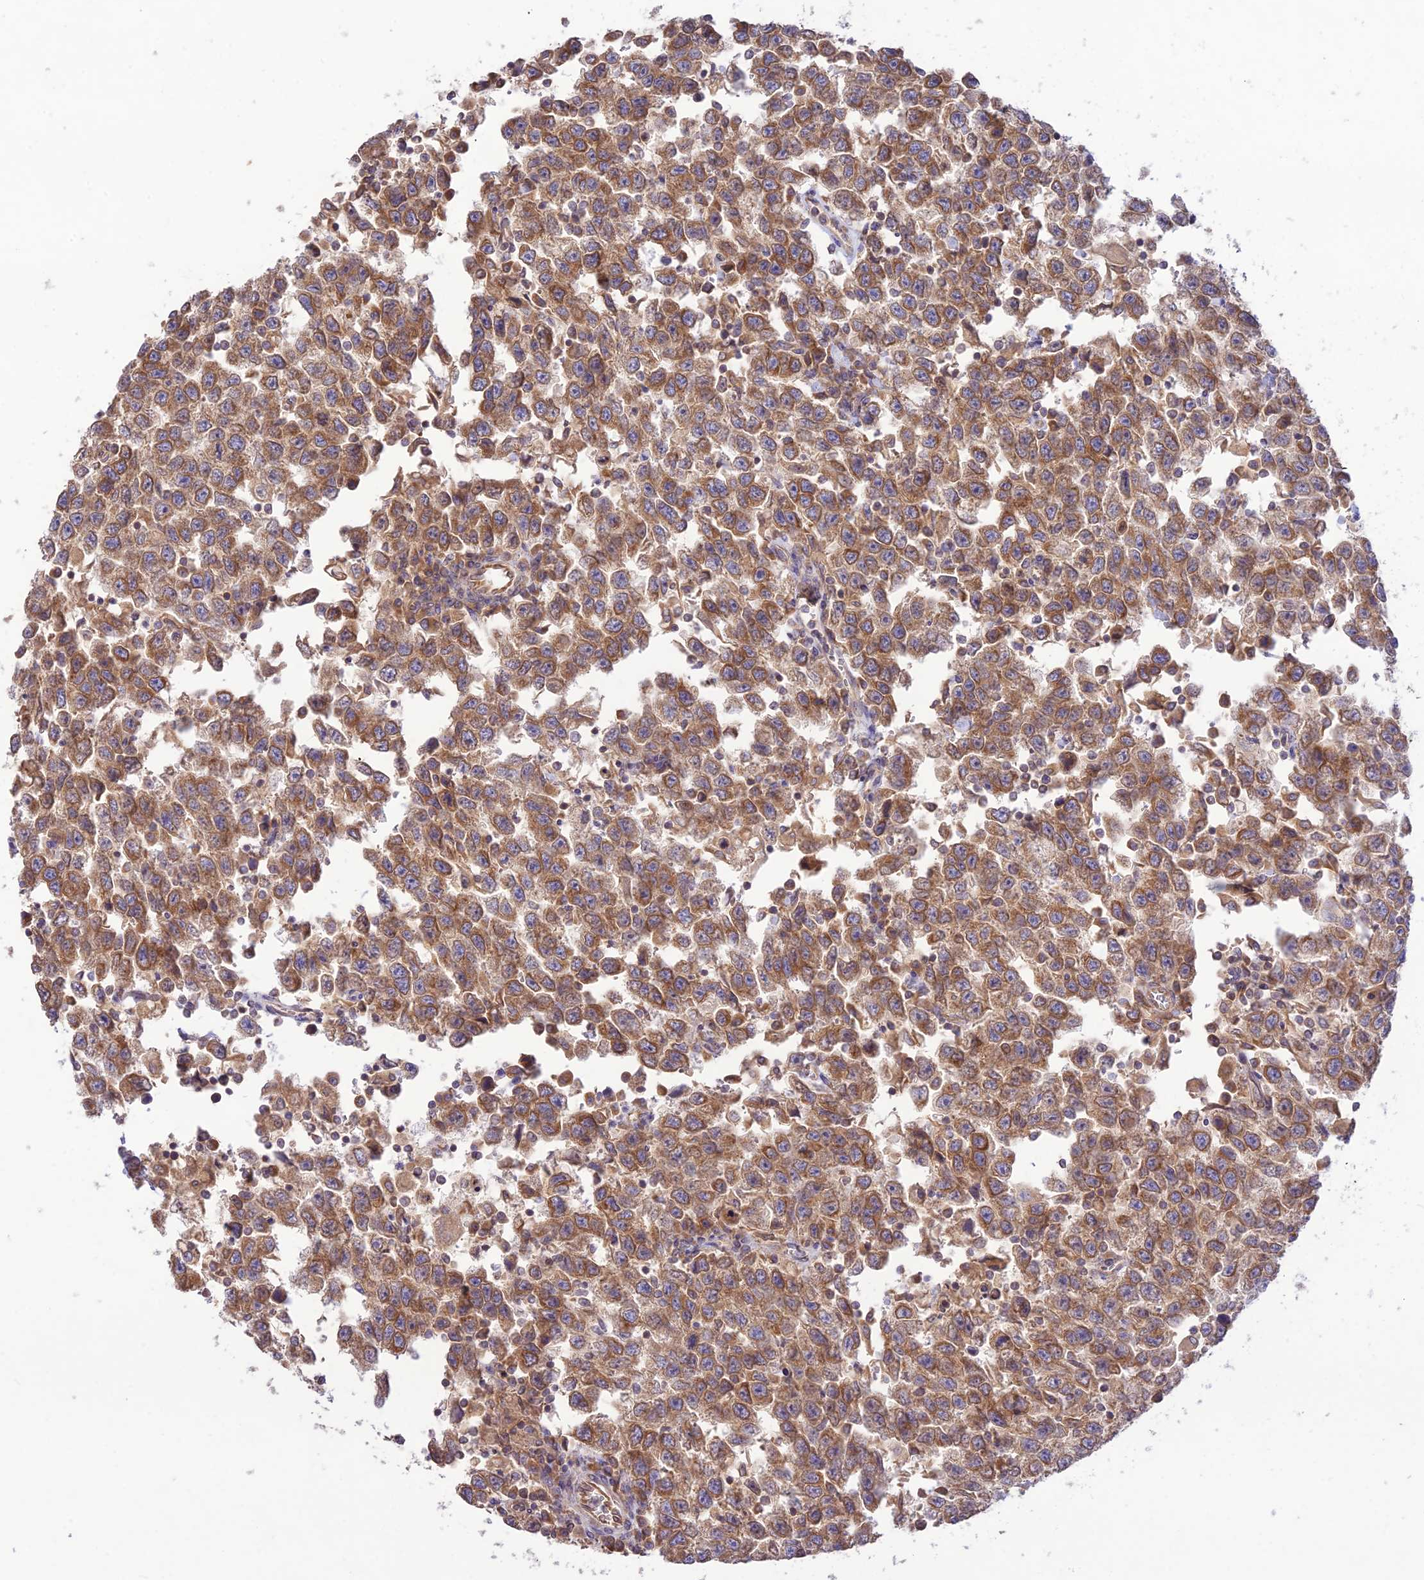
{"staining": {"intensity": "moderate", "quantity": ">75%", "location": "cytoplasmic/membranous"}, "tissue": "testis cancer", "cell_type": "Tumor cells", "image_type": "cancer", "snomed": [{"axis": "morphology", "description": "Seminoma, NOS"}, {"axis": "topography", "description": "Testis"}], "caption": "Immunohistochemical staining of testis seminoma shows moderate cytoplasmic/membranous protein expression in approximately >75% of tumor cells. (Stains: DAB (3,3'-diaminobenzidine) in brown, nuclei in blue, Microscopy: brightfield microscopy at high magnification).", "gene": "TMEM259", "patient": {"sex": "male", "age": 41}}